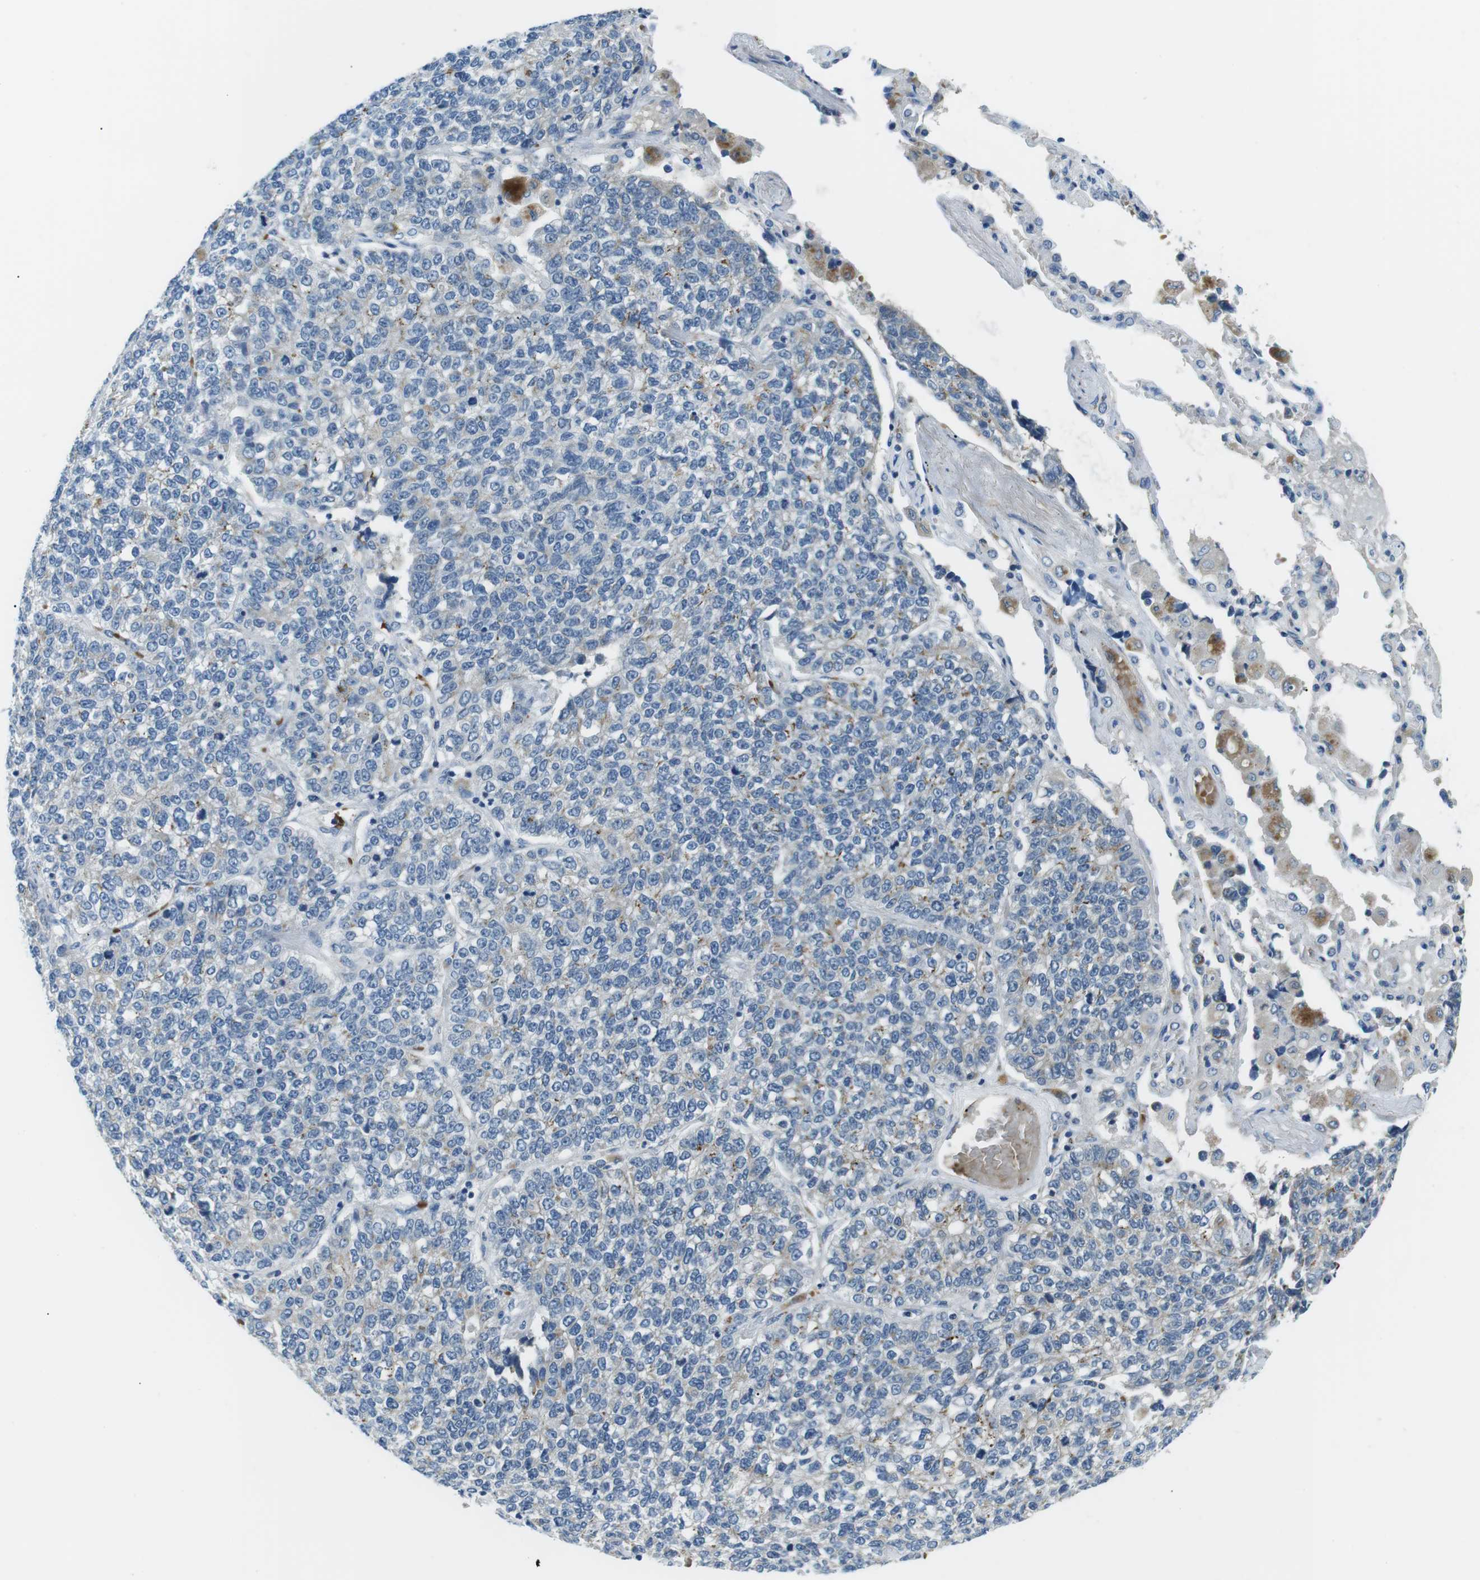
{"staining": {"intensity": "negative", "quantity": "none", "location": "none"}, "tissue": "lung cancer", "cell_type": "Tumor cells", "image_type": "cancer", "snomed": [{"axis": "morphology", "description": "Adenocarcinoma, NOS"}, {"axis": "topography", "description": "Lung"}], "caption": "Tumor cells show no significant protein positivity in lung adenocarcinoma.", "gene": "WSCD1", "patient": {"sex": "male", "age": 49}}